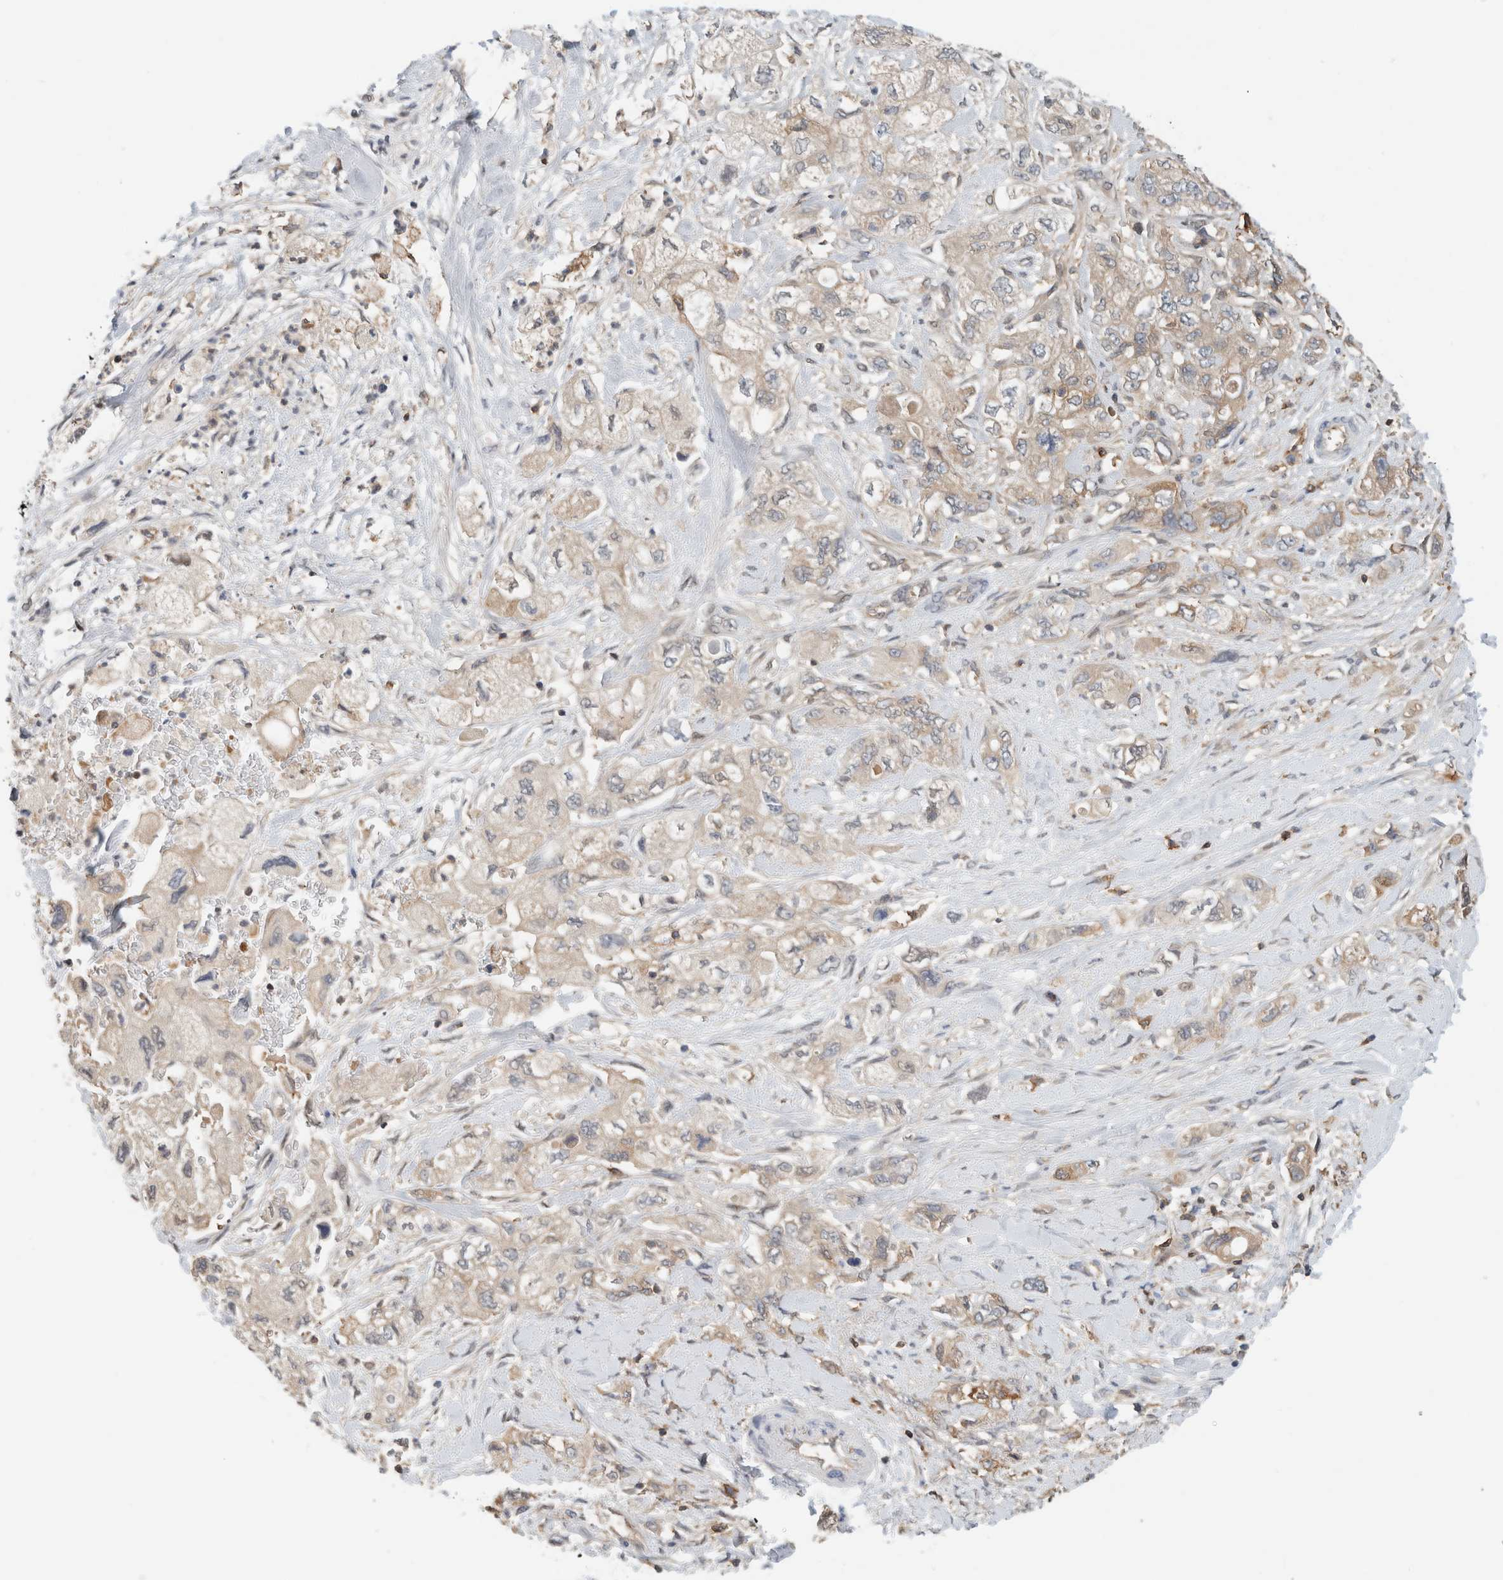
{"staining": {"intensity": "moderate", "quantity": "<25%", "location": "cytoplasmic/membranous"}, "tissue": "pancreatic cancer", "cell_type": "Tumor cells", "image_type": "cancer", "snomed": [{"axis": "morphology", "description": "Adenocarcinoma, NOS"}, {"axis": "topography", "description": "Pancreas"}], "caption": "High-magnification brightfield microscopy of pancreatic cancer stained with DAB (3,3'-diaminobenzidine) (brown) and counterstained with hematoxylin (blue). tumor cells exhibit moderate cytoplasmic/membranous expression is appreciated in approximately<25% of cells. (IHC, brightfield microscopy, high magnification).", "gene": "PFDN4", "patient": {"sex": "female", "age": 73}}